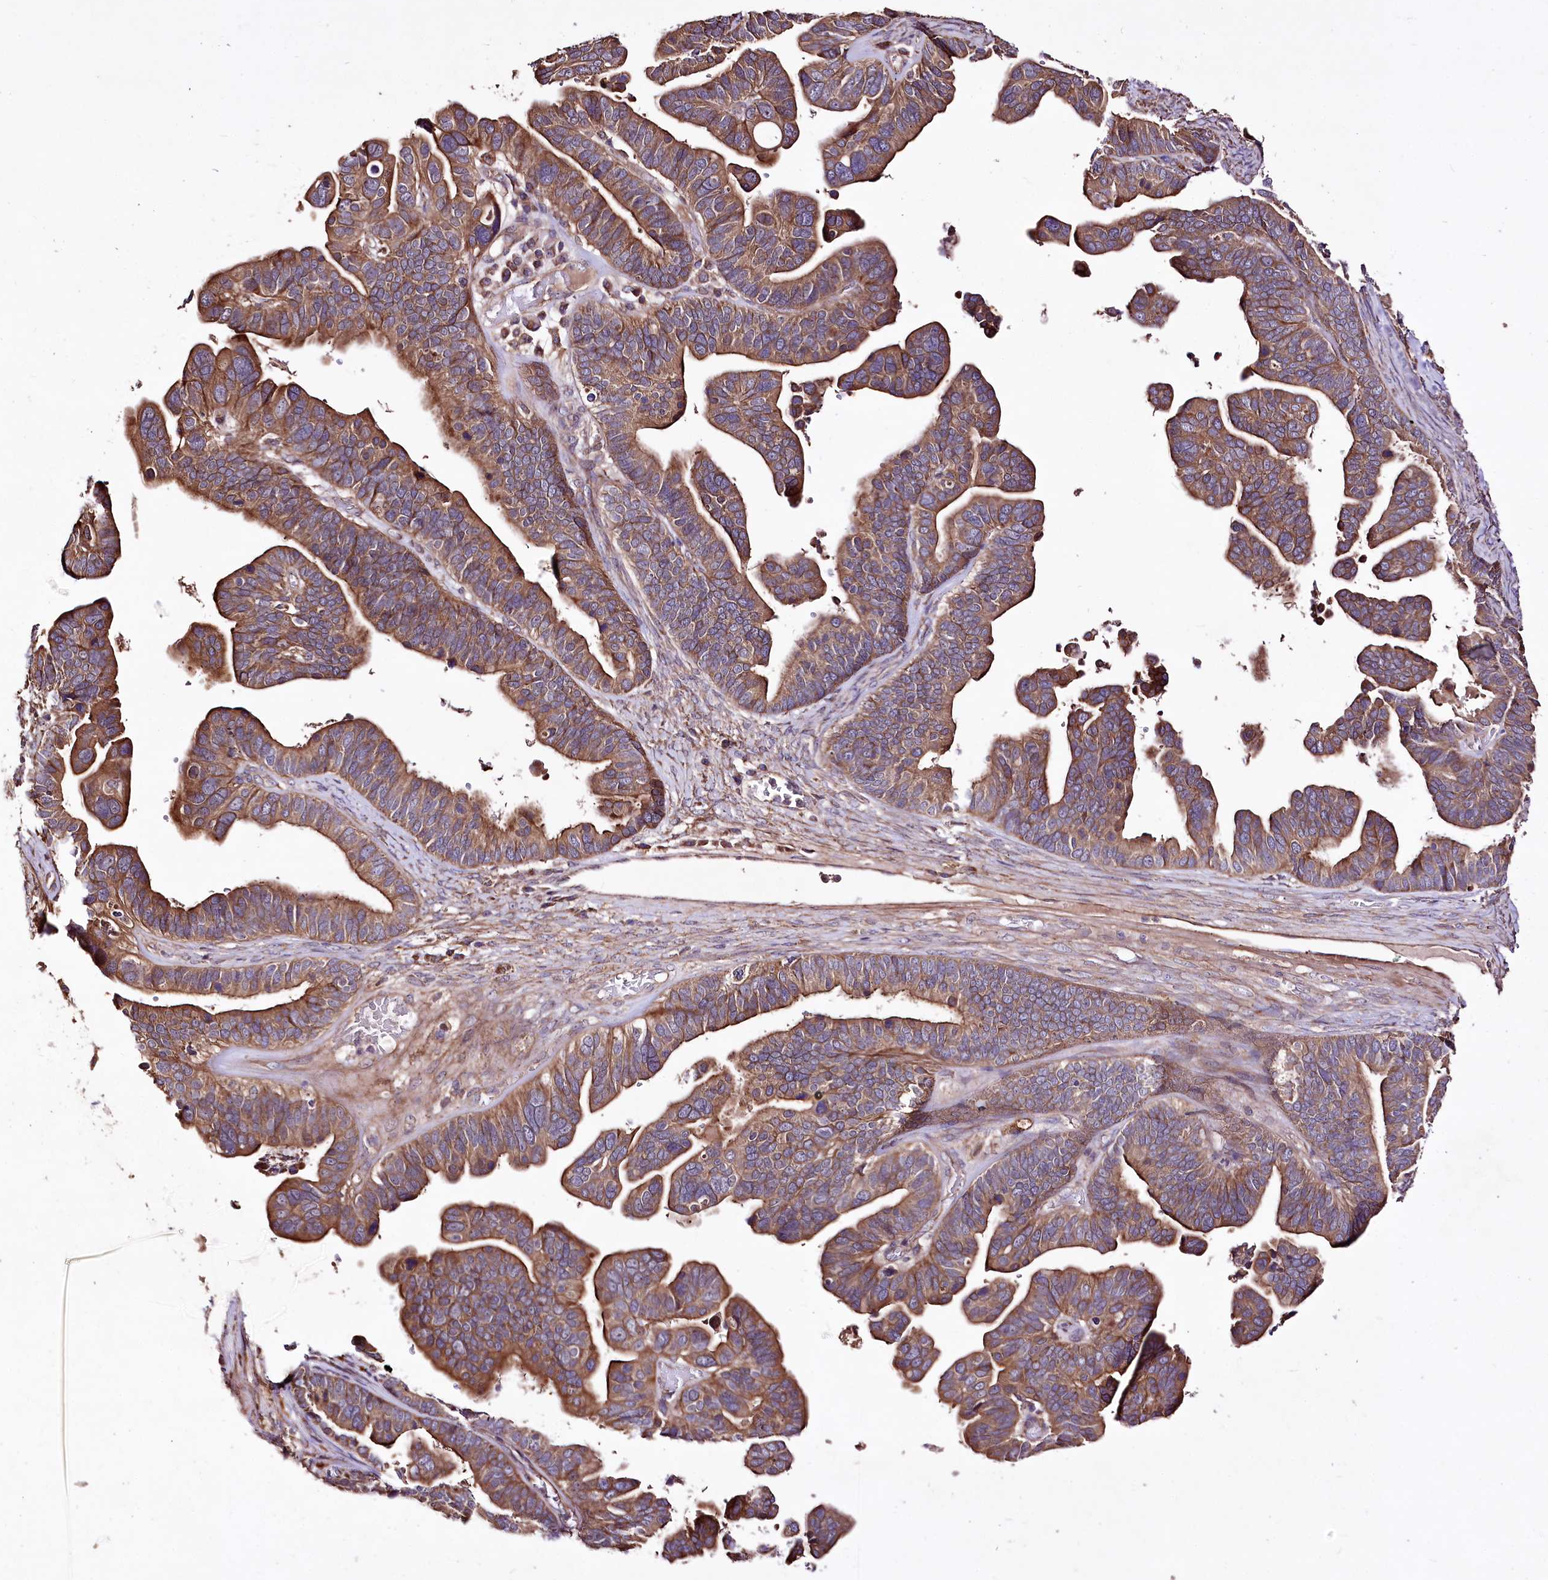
{"staining": {"intensity": "strong", "quantity": ">75%", "location": "cytoplasmic/membranous"}, "tissue": "ovarian cancer", "cell_type": "Tumor cells", "image_type": "cancer", "snomed": [{"axis": "morphology", "description": "Cystadenocarcinoma, serous, NOS"}, {"axis": "topography", "description": "Ovary"}], "caption": "This is an image of IHC staining of ovarian serous cystadenocarcinoma, which shows strong positivity in the cytoplasmic/membranous of tumor cells.", "gene": "WWC1", "patient": {"sex": "female", "age": 56}}